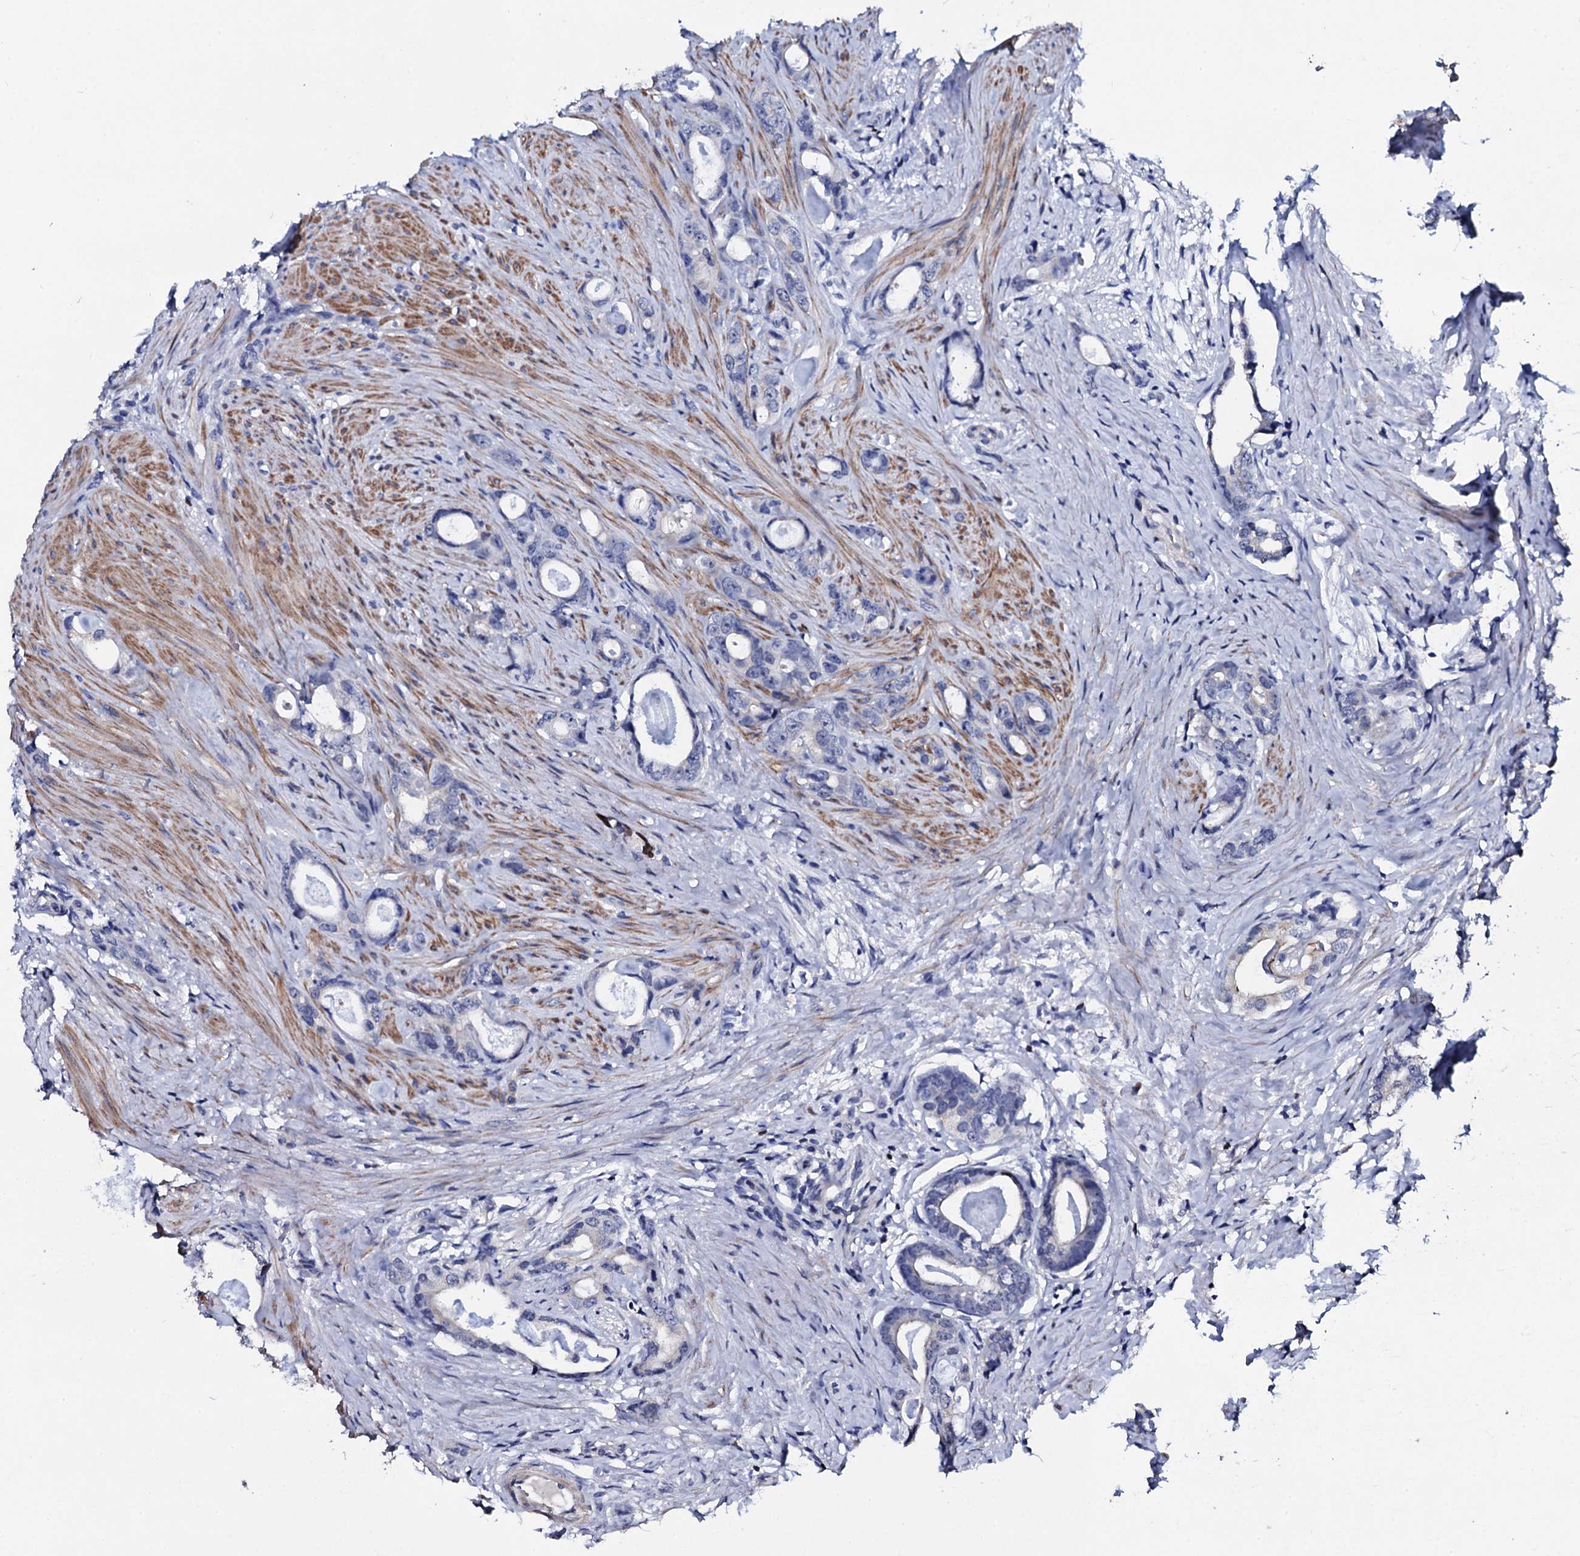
{"staining": {"intensity": "negative", "quantity": "none", "location": "none"}, "tissue": "prostate cancer", "cell_type": "Tumor cells", "image_type": "cancer", "snomed": [{"axis": "morphology", "description": "Adenocarcinoma, Low grade"}, {"axis": "topography", "description": "Prostate"}], "caption": "The histopathology image demonstrates no staining of tumor cells in prostate adenocarcinoma (low-grade).", "gene": "NPM2", "patient": {"sex": "male", "age": 63}}